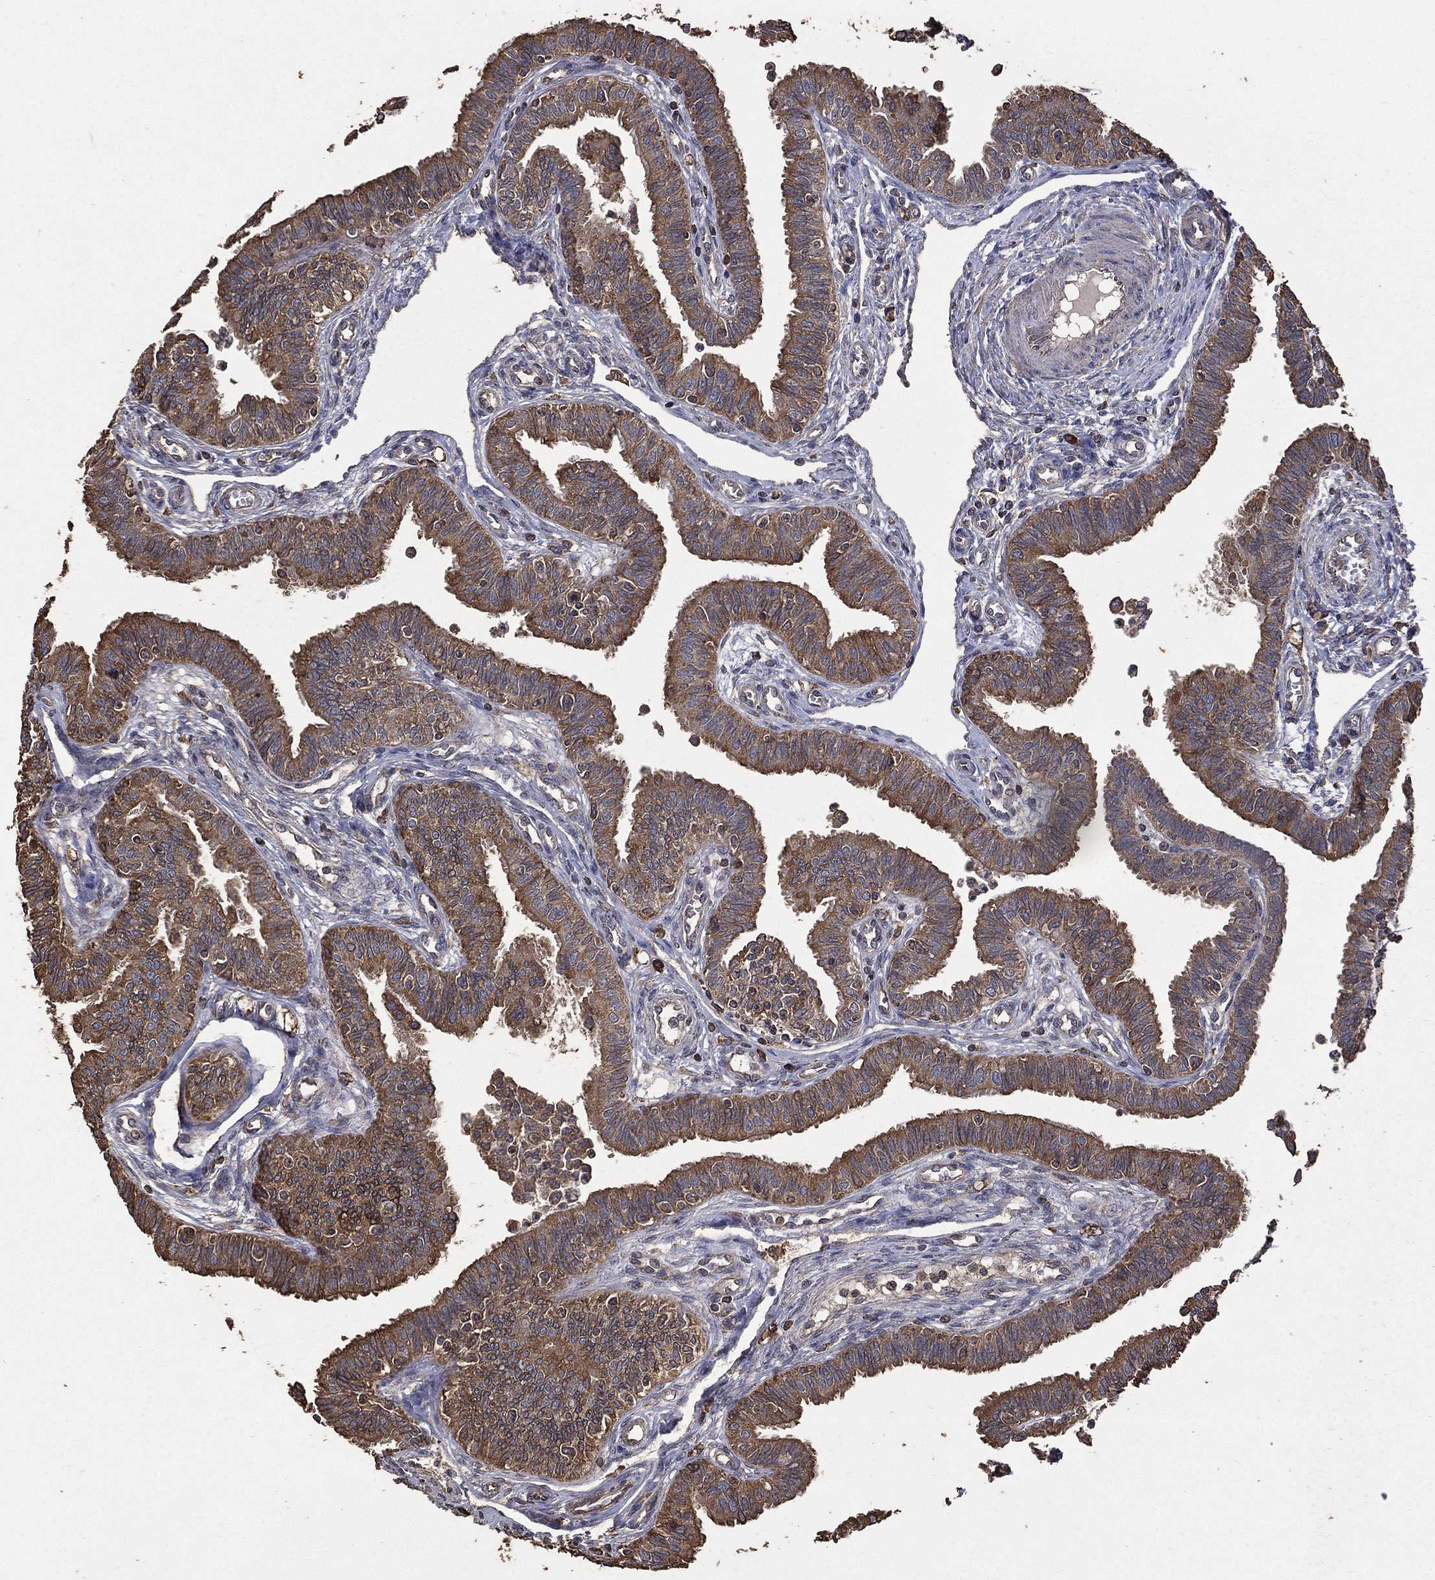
{"staining": {"intensity": "strong", "quantity": ">75%", "location": "cytoplasmic/membranous"}, "tissue": "fallopian tube", "cell_type": "Glandular cells", "image_type": "normal", "snomed": [{"axis": "morphology", "description": "Normal tissue, NOS"}, {"axis": "topography", "description": "Fallopian tube"}], "caption": "Protein staining reveals strong cytoplasmic/membranous staining in about >75% of glandular cells in normal fallopian tube.", "gene": "METTL27", "patient": {"sex": "female", "age": 36}}